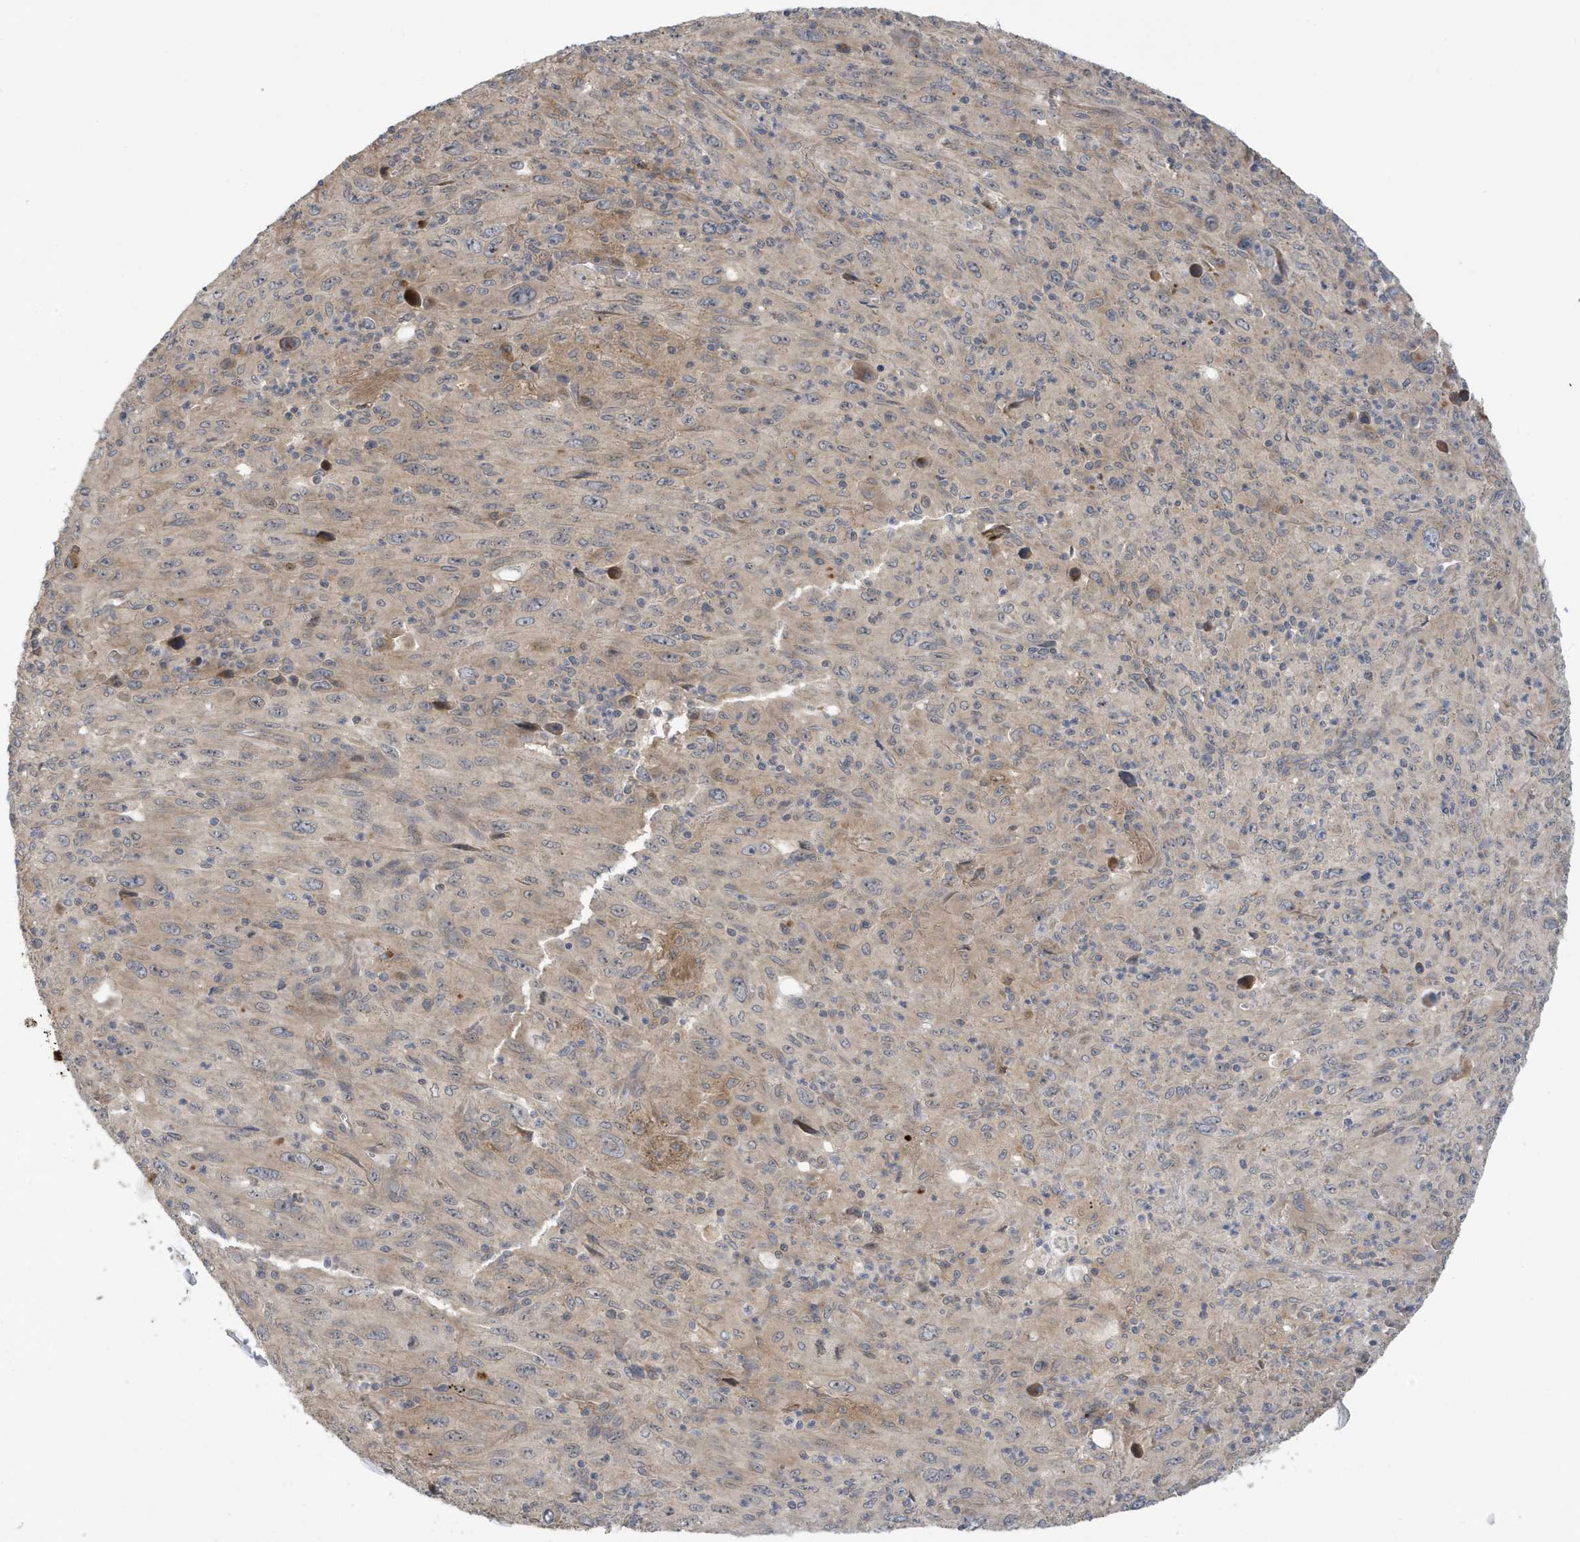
{"staining": {"intensity": "negative", "quantity": "none", "location": "none"}, "tissue": "melanoma", "cell_type": "Tumor cells", "image_type": "cancer", "snomed": [{"axis": "morphology", "description": "Malignant melanoma, Metastatic site"}, {"axis": "topography", "description": "Skin"}], "caption": "Micrograph shows no protein expression in tumor cells of melanoma tissue.", "gene": "LAPTM4A", "patient": {"sex": "female", "age": 56}}